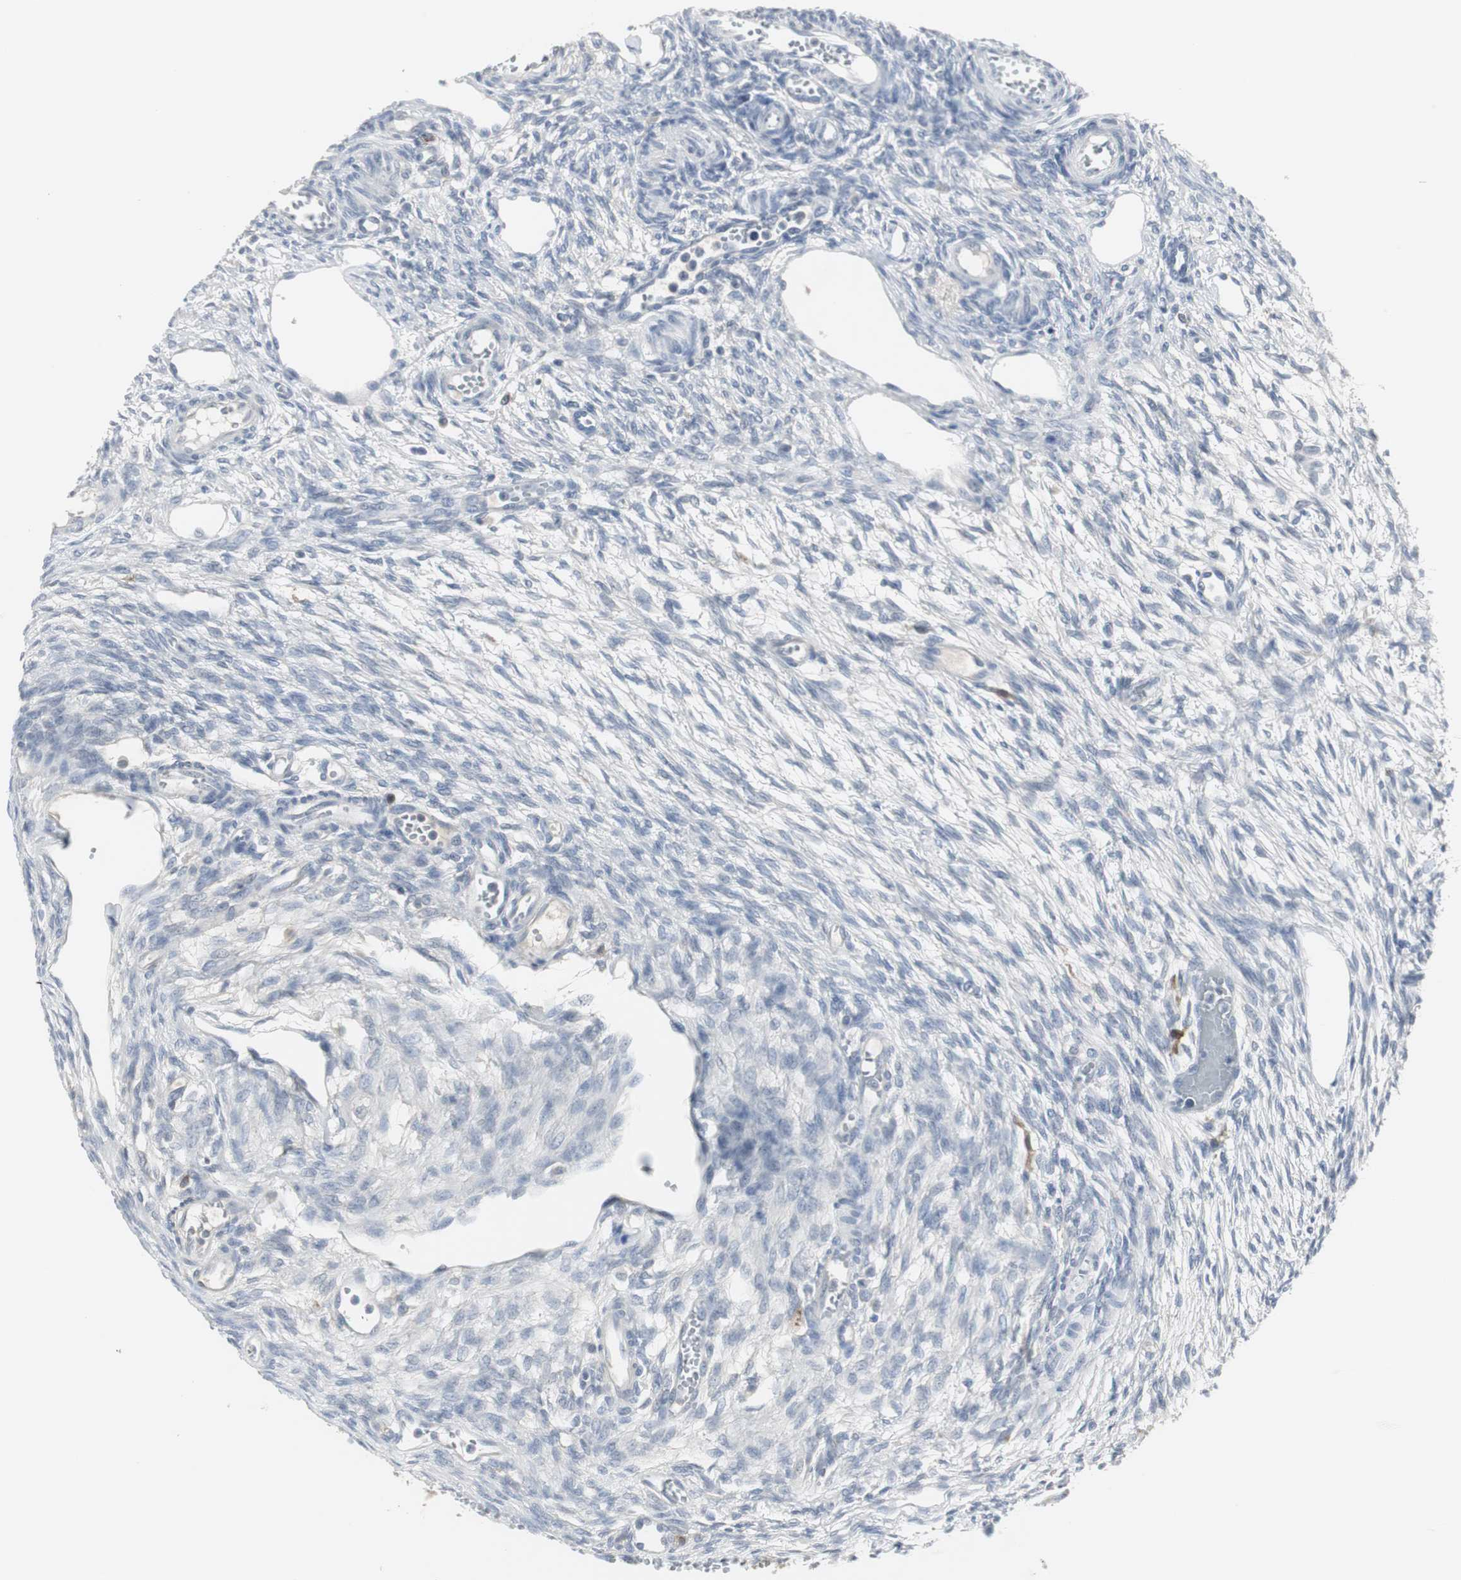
{"staining": {"intensity": "negative", "quantity": "none", "location": "none"}, "tissue": "ovary", "cell_type": "Follicle cells", "image_type": "normal", "snomed": [{"axis": "morphology", "description": "Normal tissue, NOS"}, {"axis": "topography", "description": "Ovary"}], "caption": "Immunohistochemical staining of benign human ovary demonstrates no significant expression in follicle cells.", "gene": "PI15", "patient": {"sex": "female", "age": 33}}